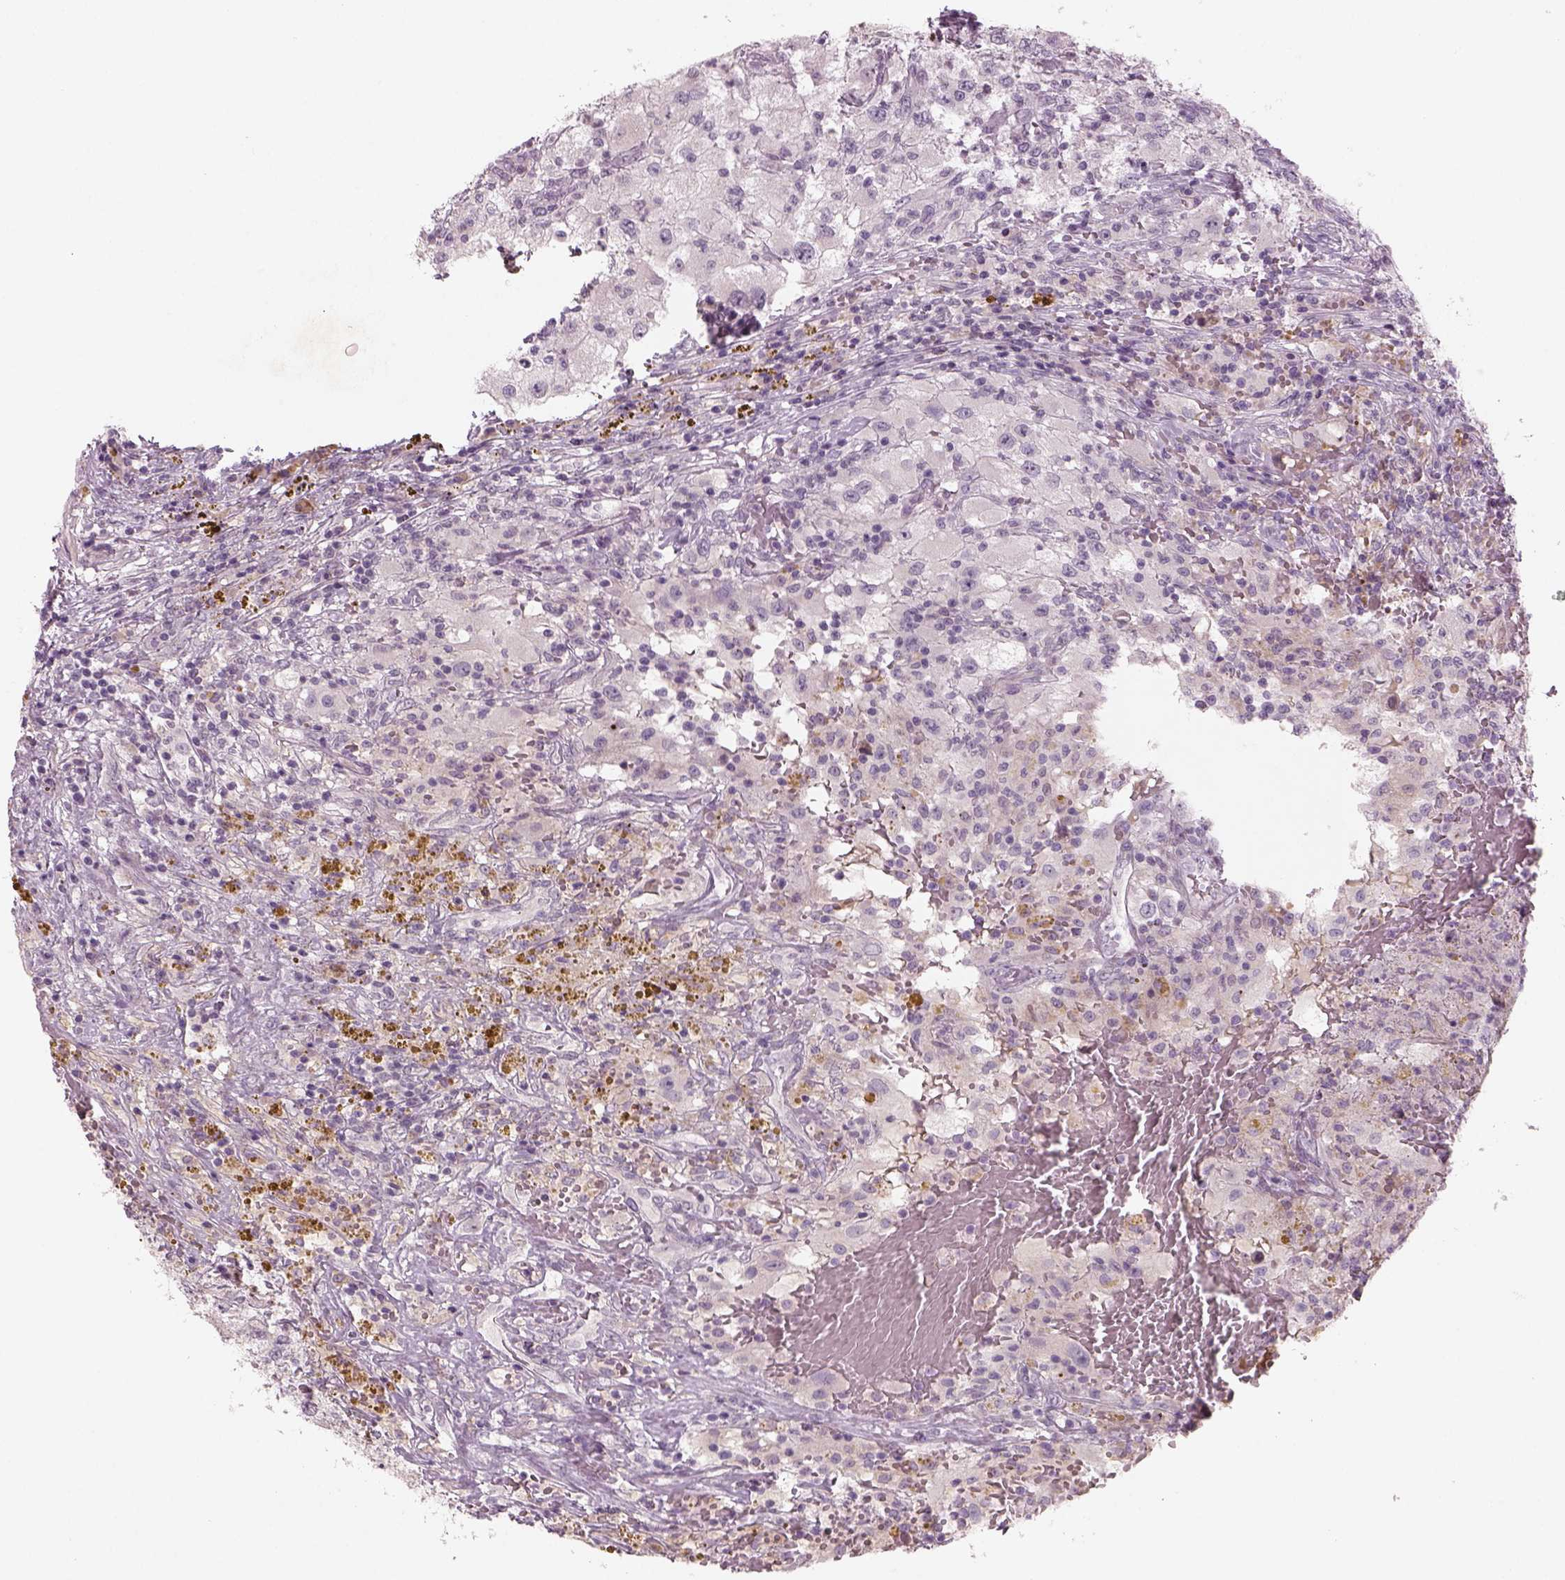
{"staining": {"intensity": "negative", "quantity": "none", "location": "none"}, "tissue": "renal cancer", "cell_type": "Tumor cells", "image_type": "cancer", "snomed": [{"axis": "morphology", "description": "Adenocarcinoma, NOS"}, {"axis": "topography", "description": "Kidney"}], "caption": "This image is of renal adenocarcinoma stained with immunohistochemistry (IHC) to label a protein in brown with the nuclei are counter-stained blue. There is no staining in tumor cells. (Immunohistochemistry, brightfield microscopy, high magnification).", "gene": "PENK", "patient": {"sex": "female", "age": 67}}